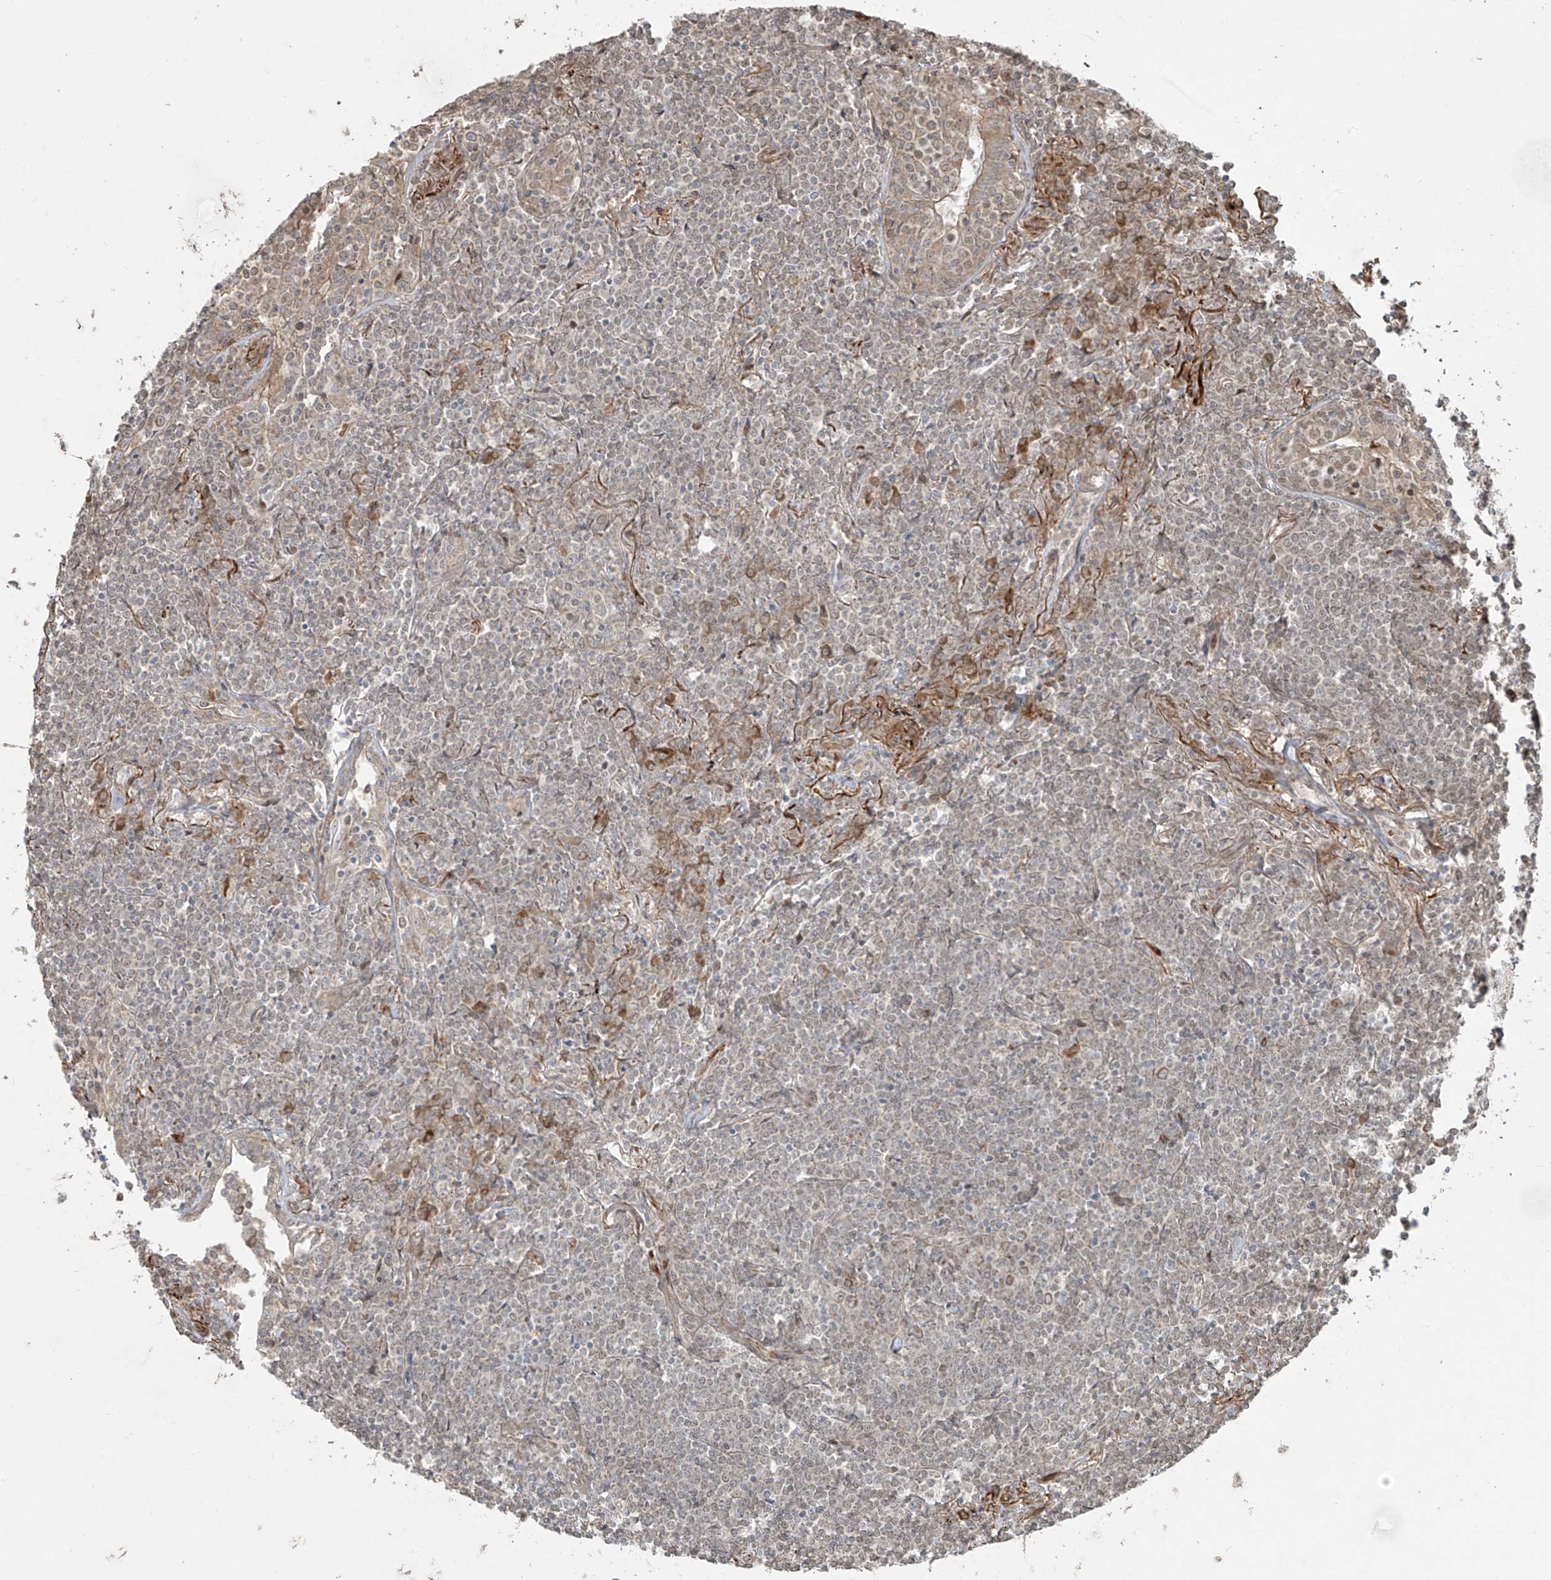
{"staining": {"intensity": "negative", "quantity": "none", "location": "none"}, "tissue": "lymphoma", "cell_type": "Tumor cells", "image_type": "cancer", "snomed": [{"axis": "morphology", "description": "Malignant lymphoma, non-Hodgkin's type, Low grade"}, {"axis": "topography", "description": "Lung"}], "caption": "Low-grade malignant lymphoma, non-Hodgkin's type was stained to show a protein in brown. There is no significant positivity in tumor cells. (Brightfield microscopy of DAB (3,3'-diaminobenzidine) immunohistochemistry (IHC) at high magnification).", "gene": "TTC22", "patient": {"sex": "female", "age": 71}}